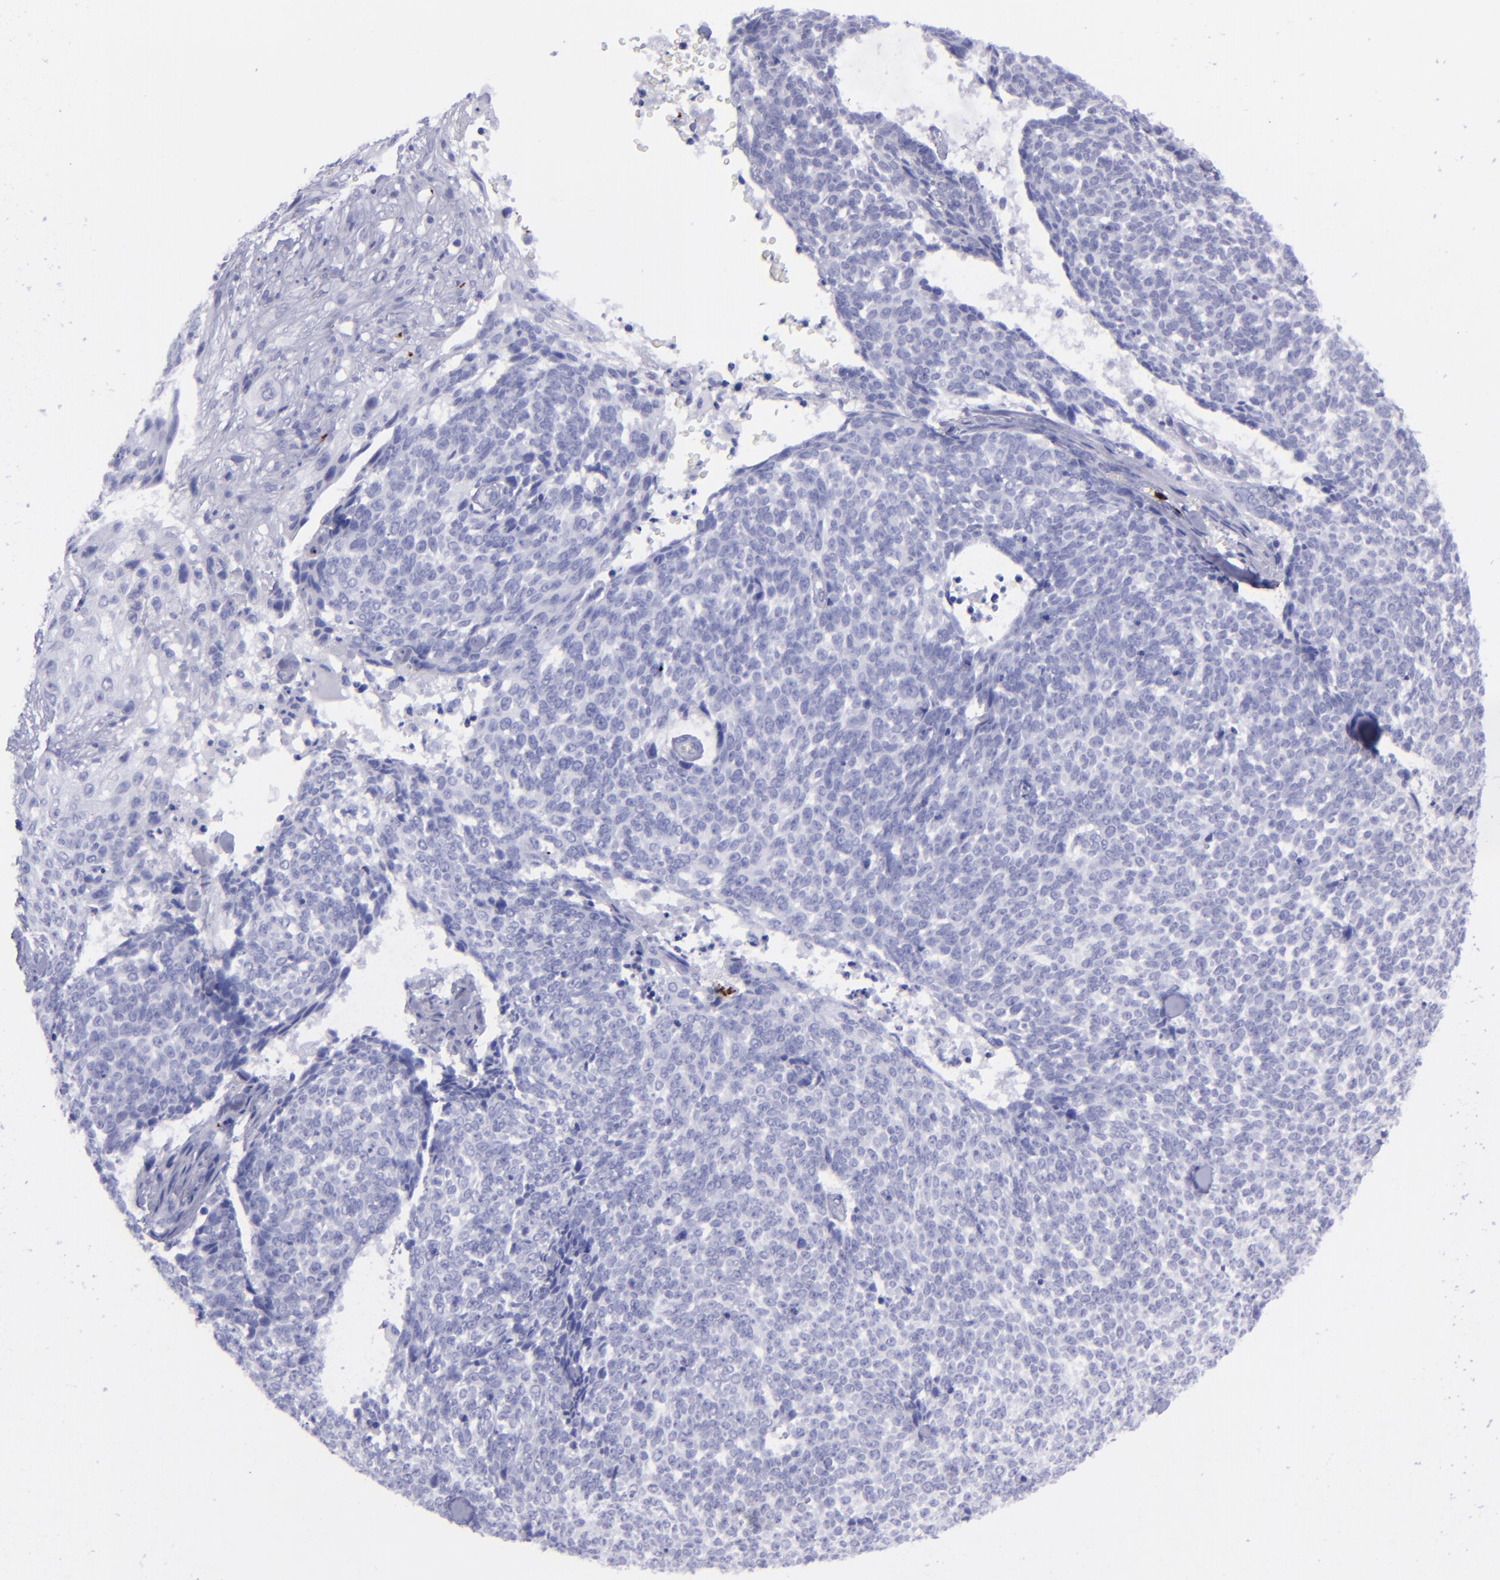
{"staining": {"intensity": "negative", "quantity": "none", "location": "none"}, "tissue": "skin cancer", "cell_type": "Tumor cells", "image_type": "cancer", "snomed": [{"axis": "morphology", "description": "Basal cell carcinoma"}, {"axis": "topography", "description": "Skin"}], "caption": "The micrograph exhibits no significant expression in tumor cells of basal cell carcinoma (skin).", "gene": "EFCAB13", "patient": {"sex": "female", "age": 89}}